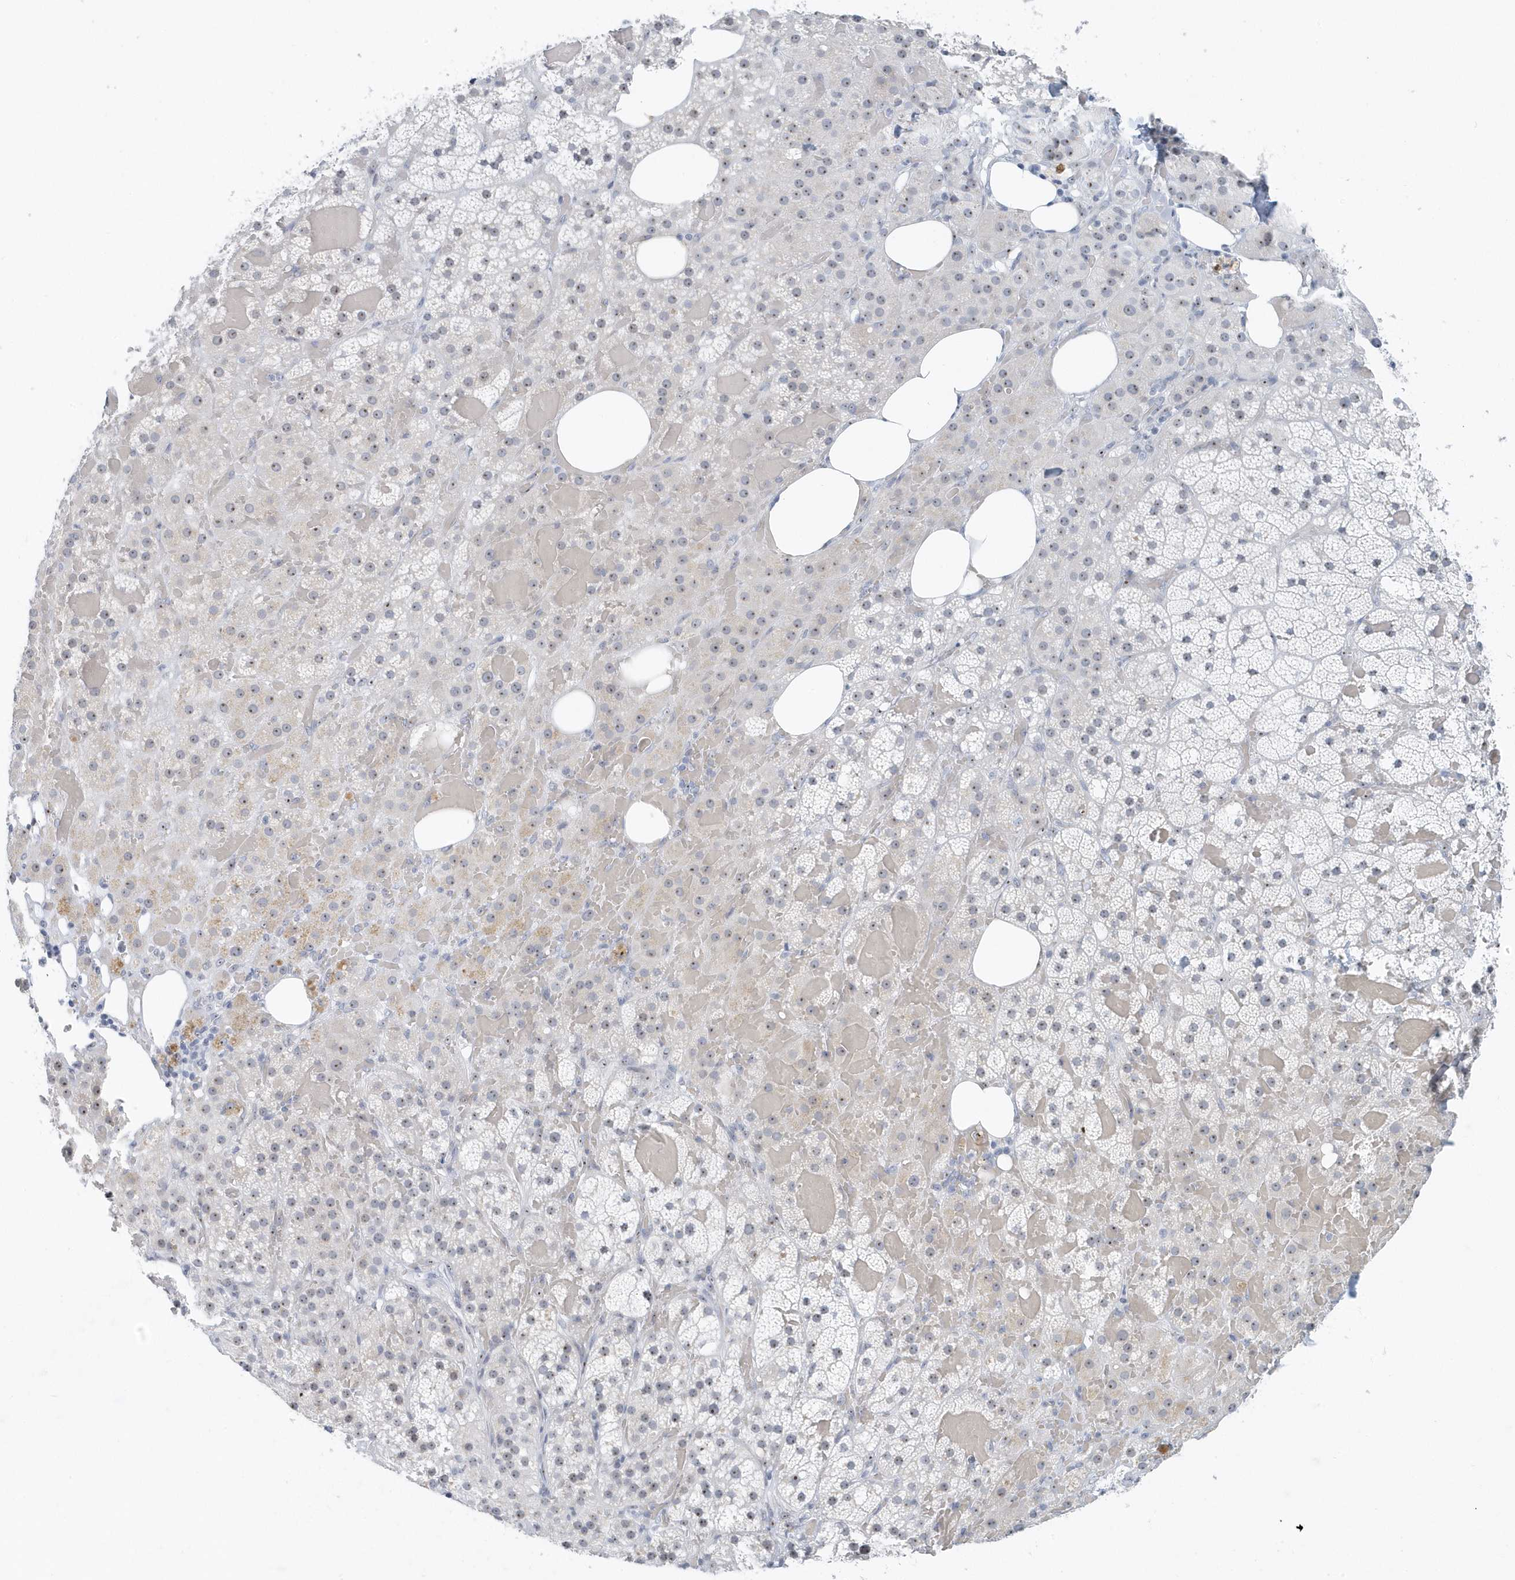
{"staining": {"intensity": "weak", "quantity": "25%-75%", "location": "nuclear"}, "tissue": "adrenal gland", "cell_type": "Glandular cells", "image_type": "normal", "snomed": [{"axis": "morphology", "description": "Normal tissue, NOS"}, {"axis": "topography", "description": "Adrenal gland"}], "caption": "IHC histopathology image of benign adrenal gland: human adrenal gland stained using IHC shows low levels of weak protein expression localized specifically in the nuclear of glandular cells, appearing as a nuclear brown color.", "gene": "RPF2", "patient": {"sex": "female", "age": 59}}